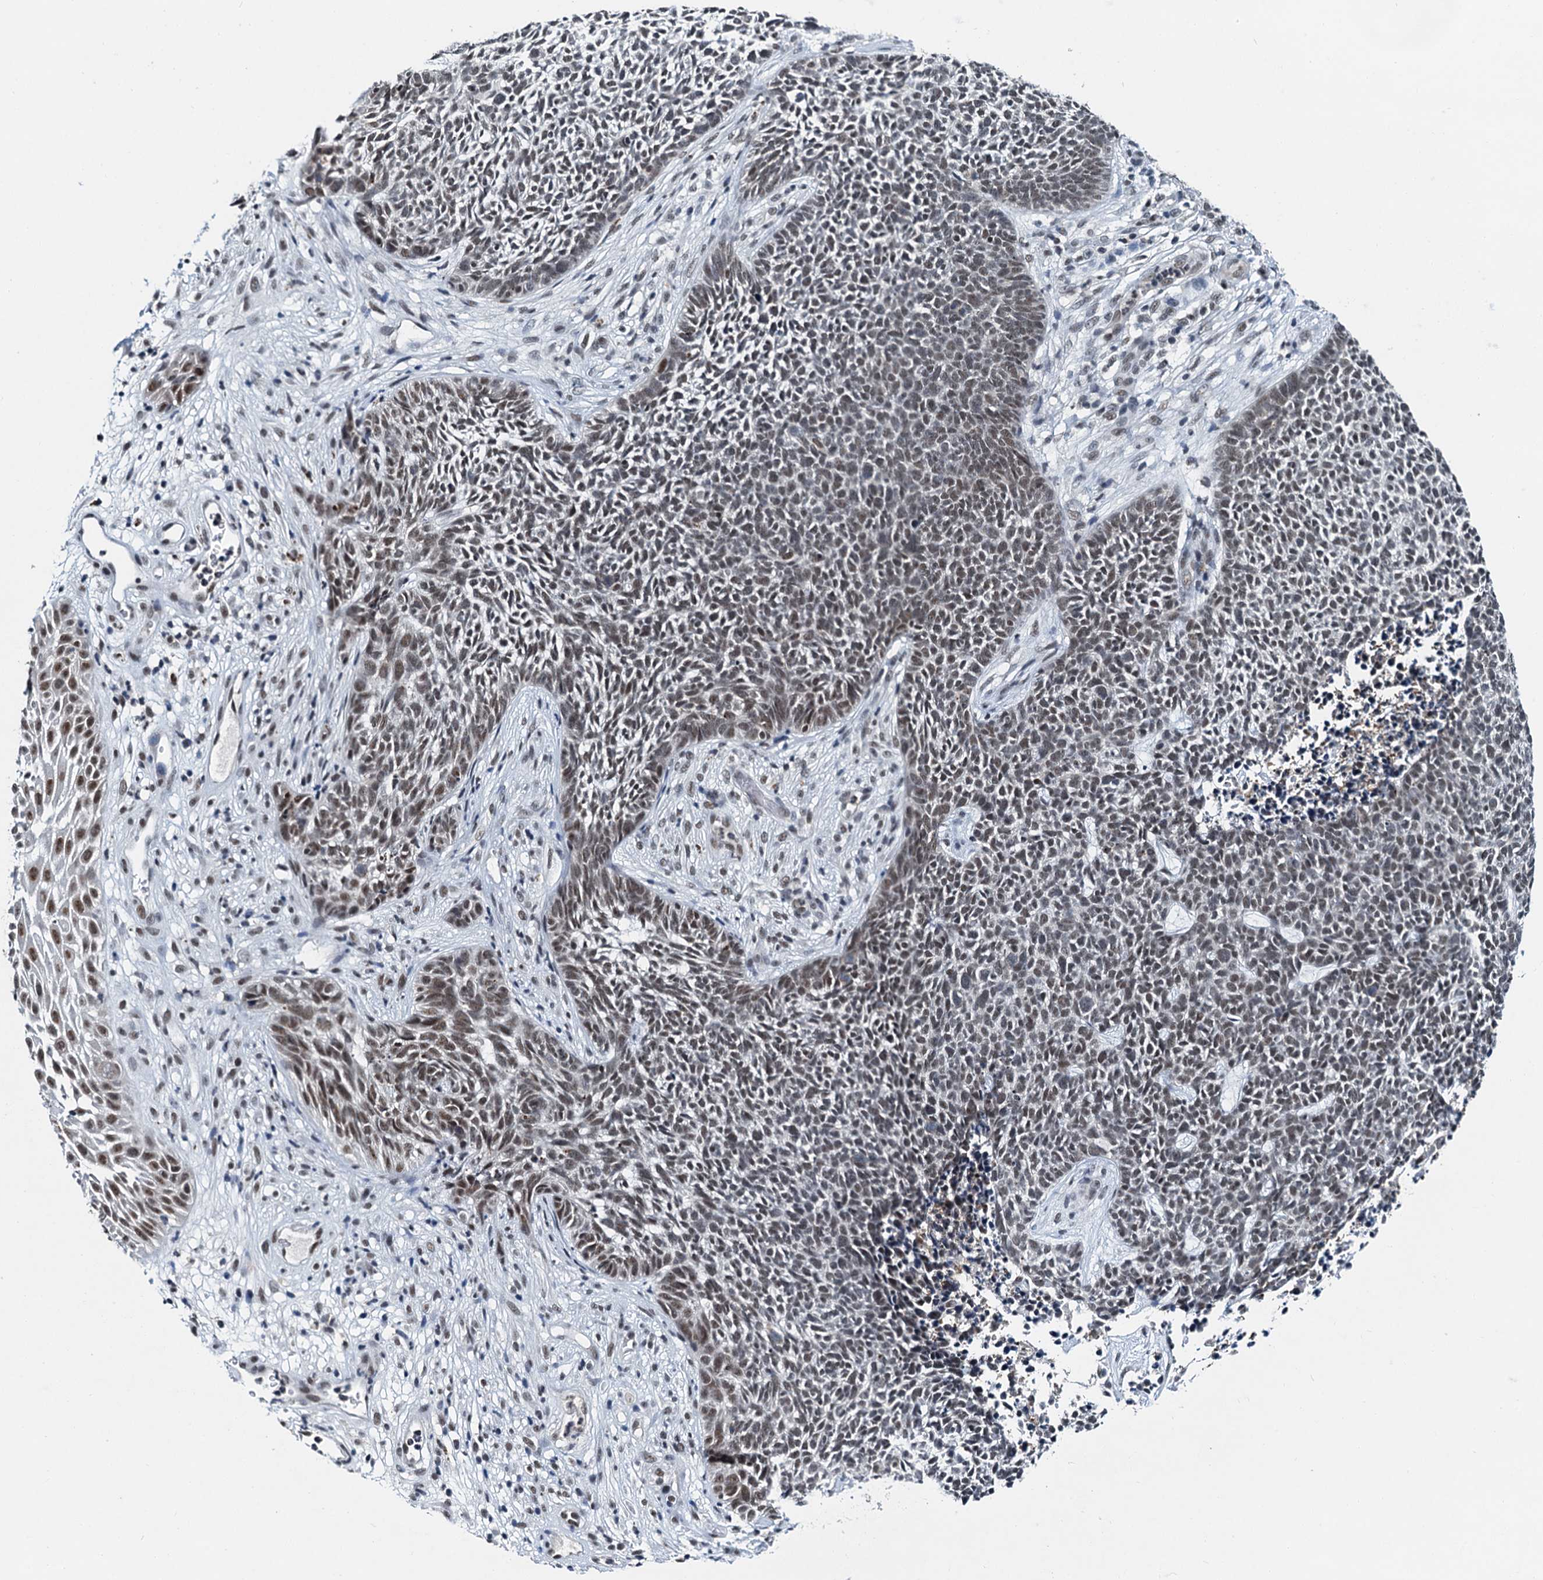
{"staining": {"intensity": "moderate", "quantity": ">75%", "location": "nuclear"}, "tissue": "skin cancer", "cell_type": "Tumor cells", "image_type": "cancer", "snomed": [{"axis": "morphology", "description": "Basal cell carcinoma"}, {"axis": "topography", "description": "Skin"}], "caption": "Protein analysis of skin cancer (basal cell carcinoma) tissue exhibits moderate nuclear staining in about >75% of tumor cells. Nuclei are stained in blue.", "gene": "SNRPD1", "patient": {"sex": "female", "age": 84}}